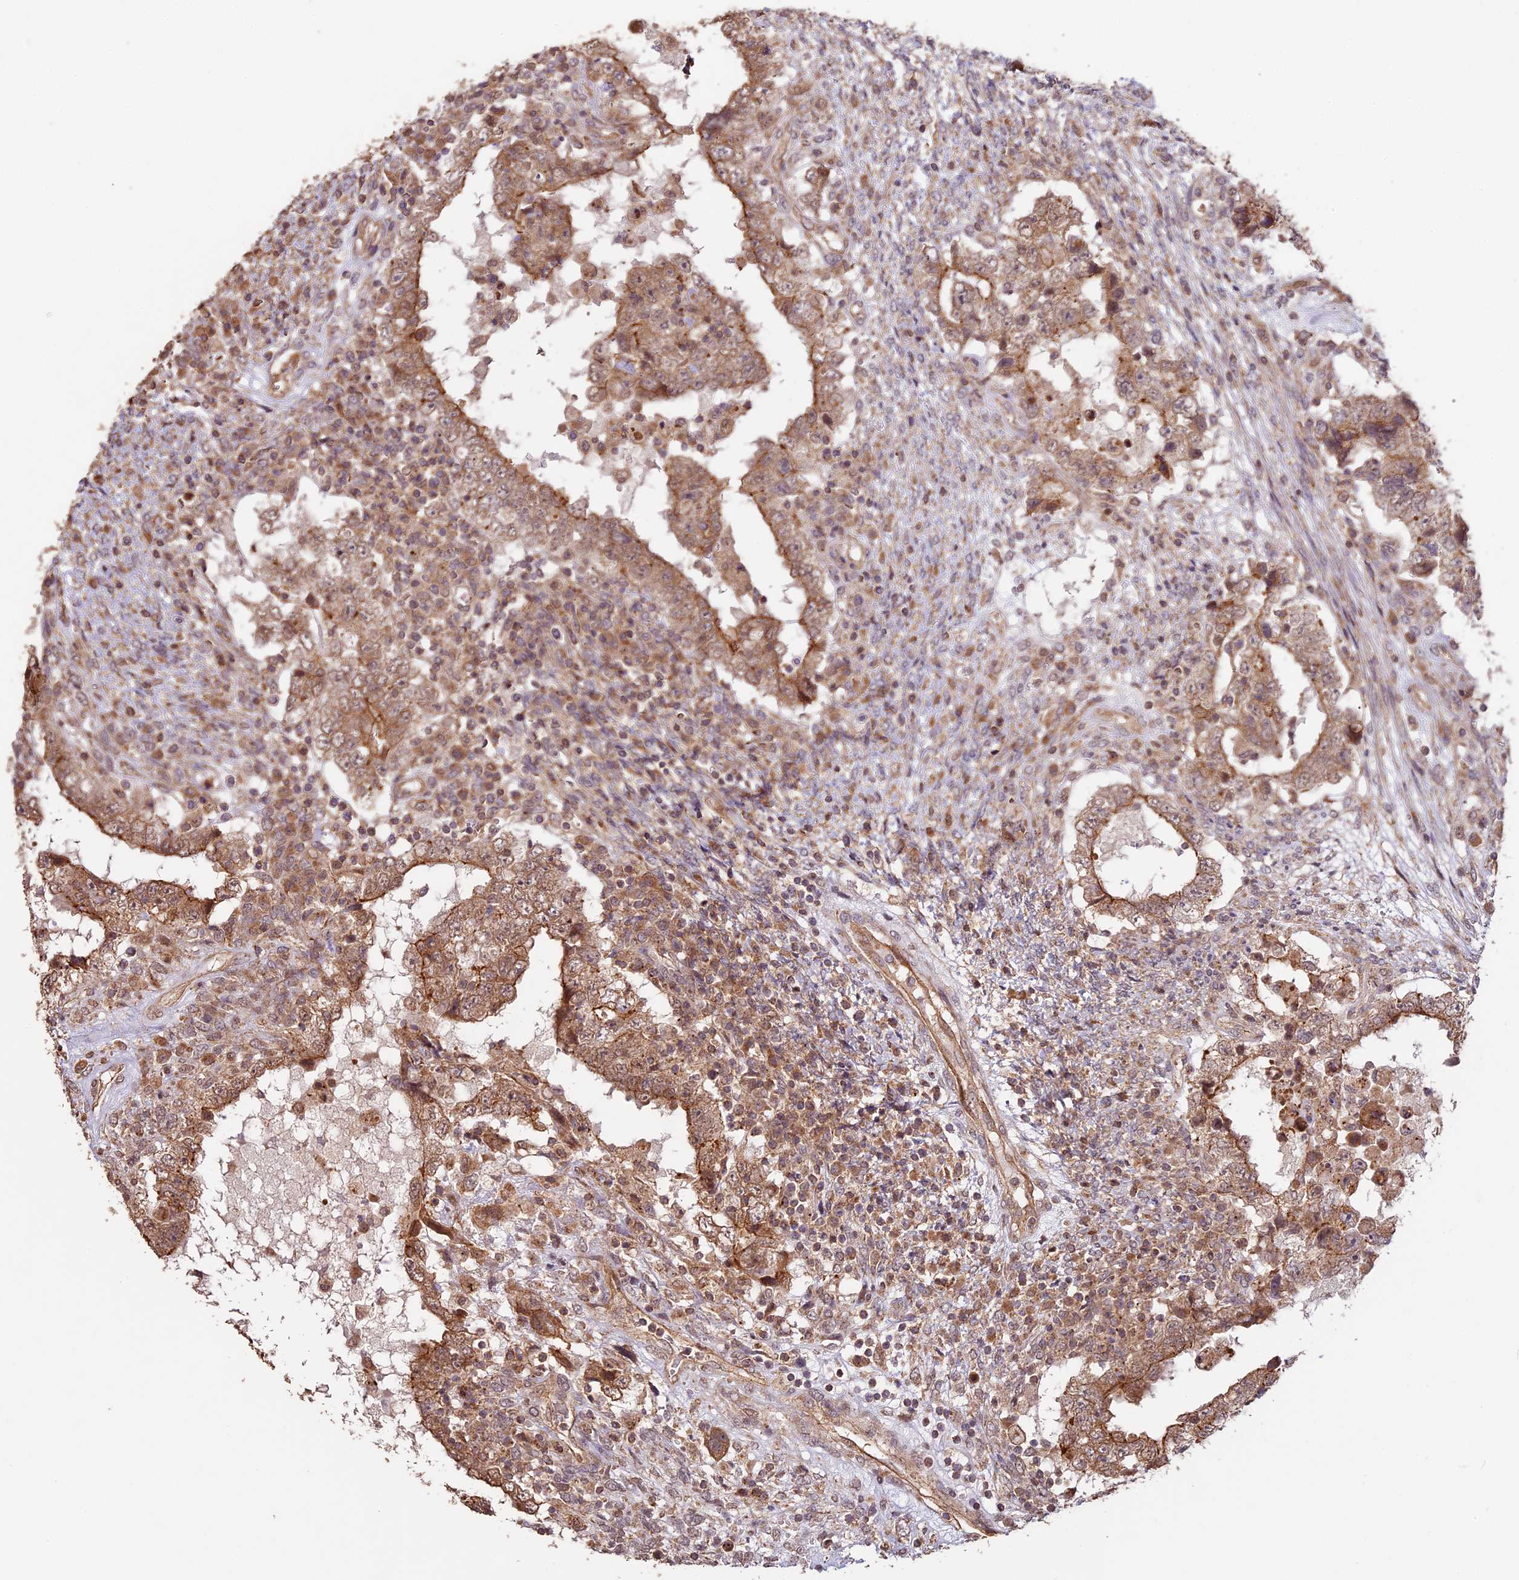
{"staining": {"intensity": "moderate", "quantity": ">75%", "location": "cytoplasmic/membranous"}, "tissue": "testis cancer", "cell_type": "Tumor cells", "image_type": "cancer", "snomed": [{"axis": "morphology", "description": "Carcinoma, Embryonal, NOS"}, {"axis": "topography", "description": "Testis"}], "caption": "About >75% of tumor cells in testis embryonal carcinoma exhibit moderate cytoplasmic/membranous protein positivity as visualized by brown immunohistochemical staining.", "gene": "BCAS4", "patient": {"sex": "male", "age": 26}}